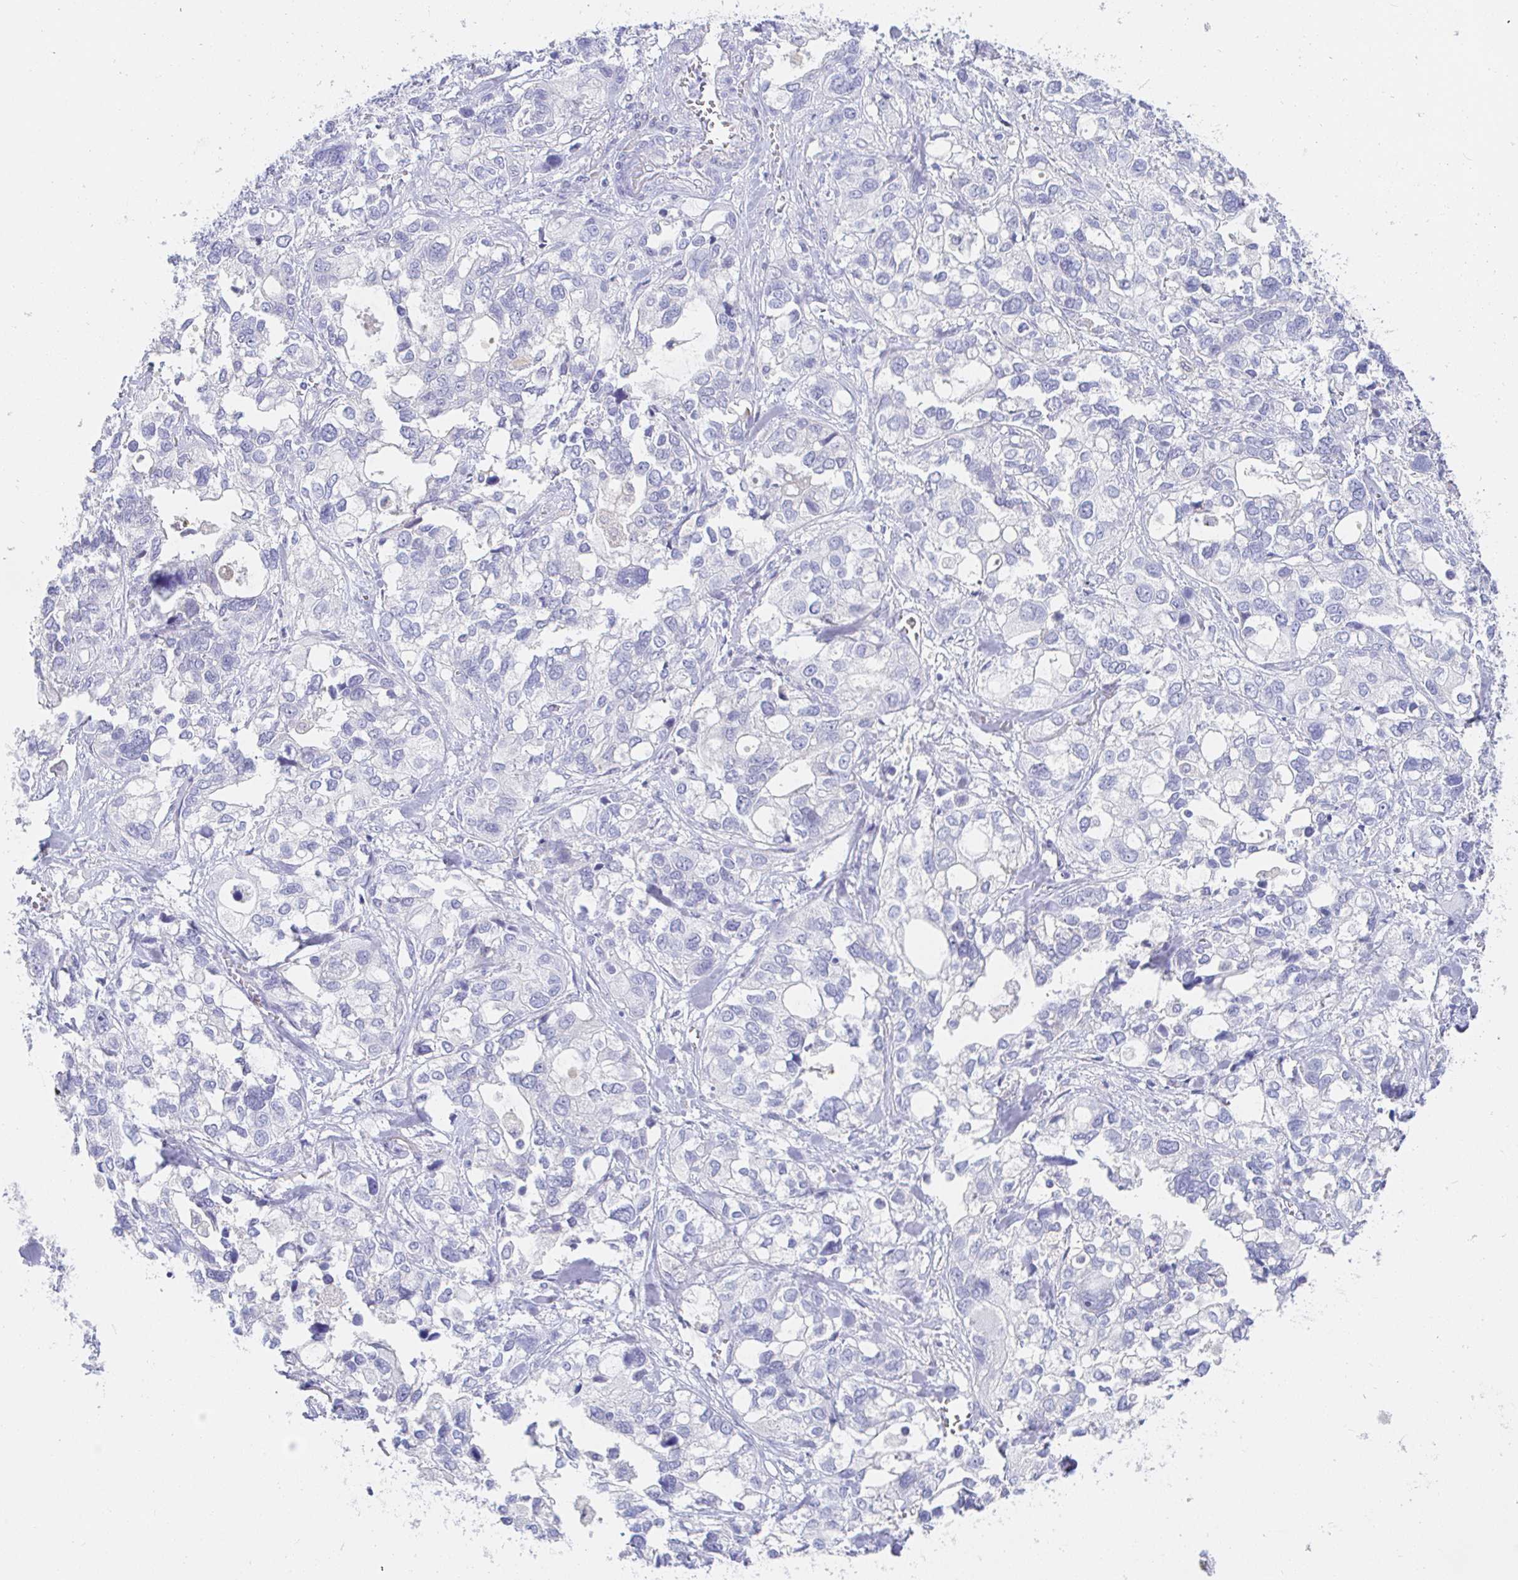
{"staining": {"intensity": "negative", "quantity": "none", "location": "none"}, "tissue": "stomach cancer", "cell_type": "Tumor cells", "image_type": "cancer", "snomed": [{"axis": "morphology", "description": "Adenocarcinoma, NOS"}, {"axis": "topography", "description": "Stomach, upper"}], "caption": "IHC of human stomach adenocarcinoma exhibits no expression in tumor cells. The staining was performed using DAB to visualize the protein expression in brown, while the nuclei were stained in blue with hematoxylin (Magnification: 20x).", "gene": "PDE6B", "patient": {"sex": "female", "age": 81}}